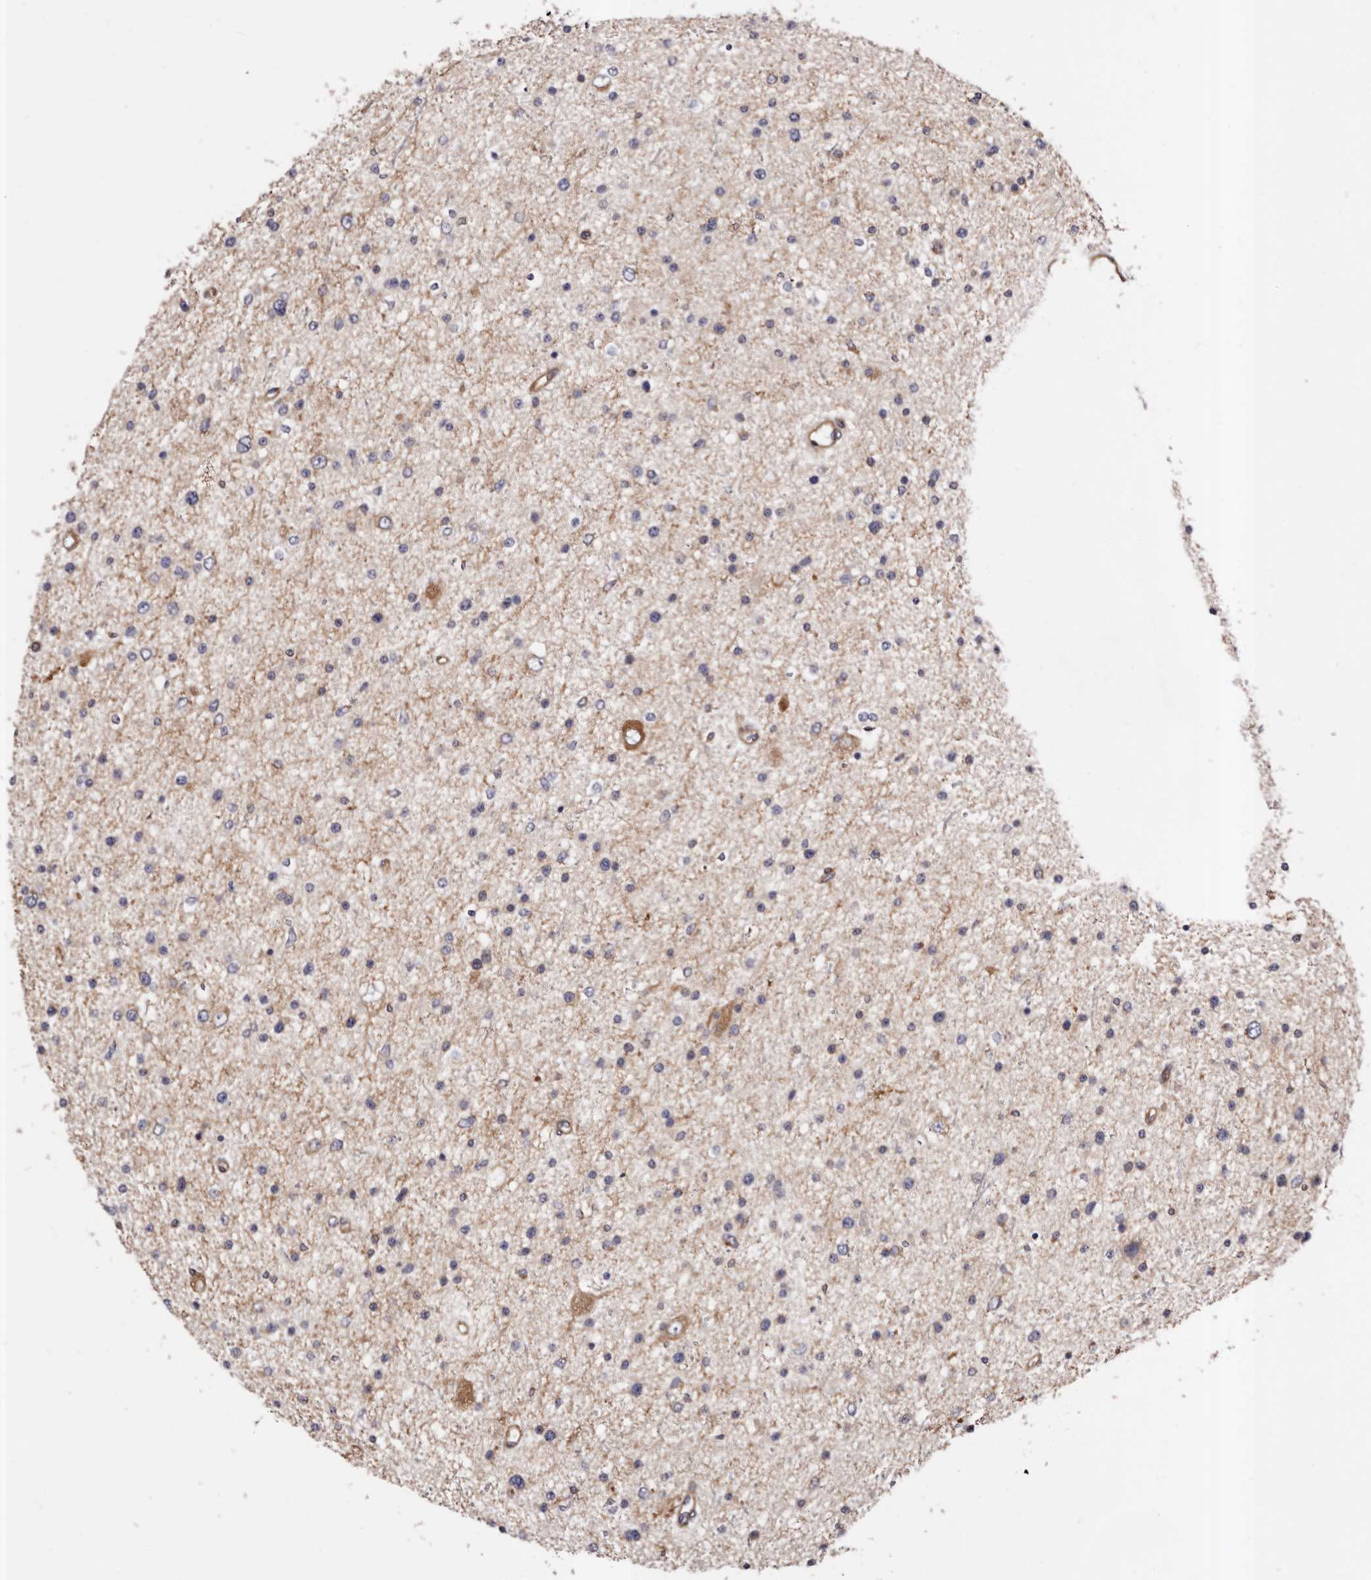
{"staining": {"intensity": "negative", "quantity": "none", "location": "none"}, "tissue": "glioma", "cell_type": "Tumor cells", "image_type": "cancer", "snomed": [{"axis": "morphology", "description": "Glioma, malignant, Low grade"}, {"axis": "topography", "description": "Brain"}], "caption": "There is no significant staining in tumor cells of glioma.", "gene": "COQ8B", "patient": {"sex": "female", "age": 37}}